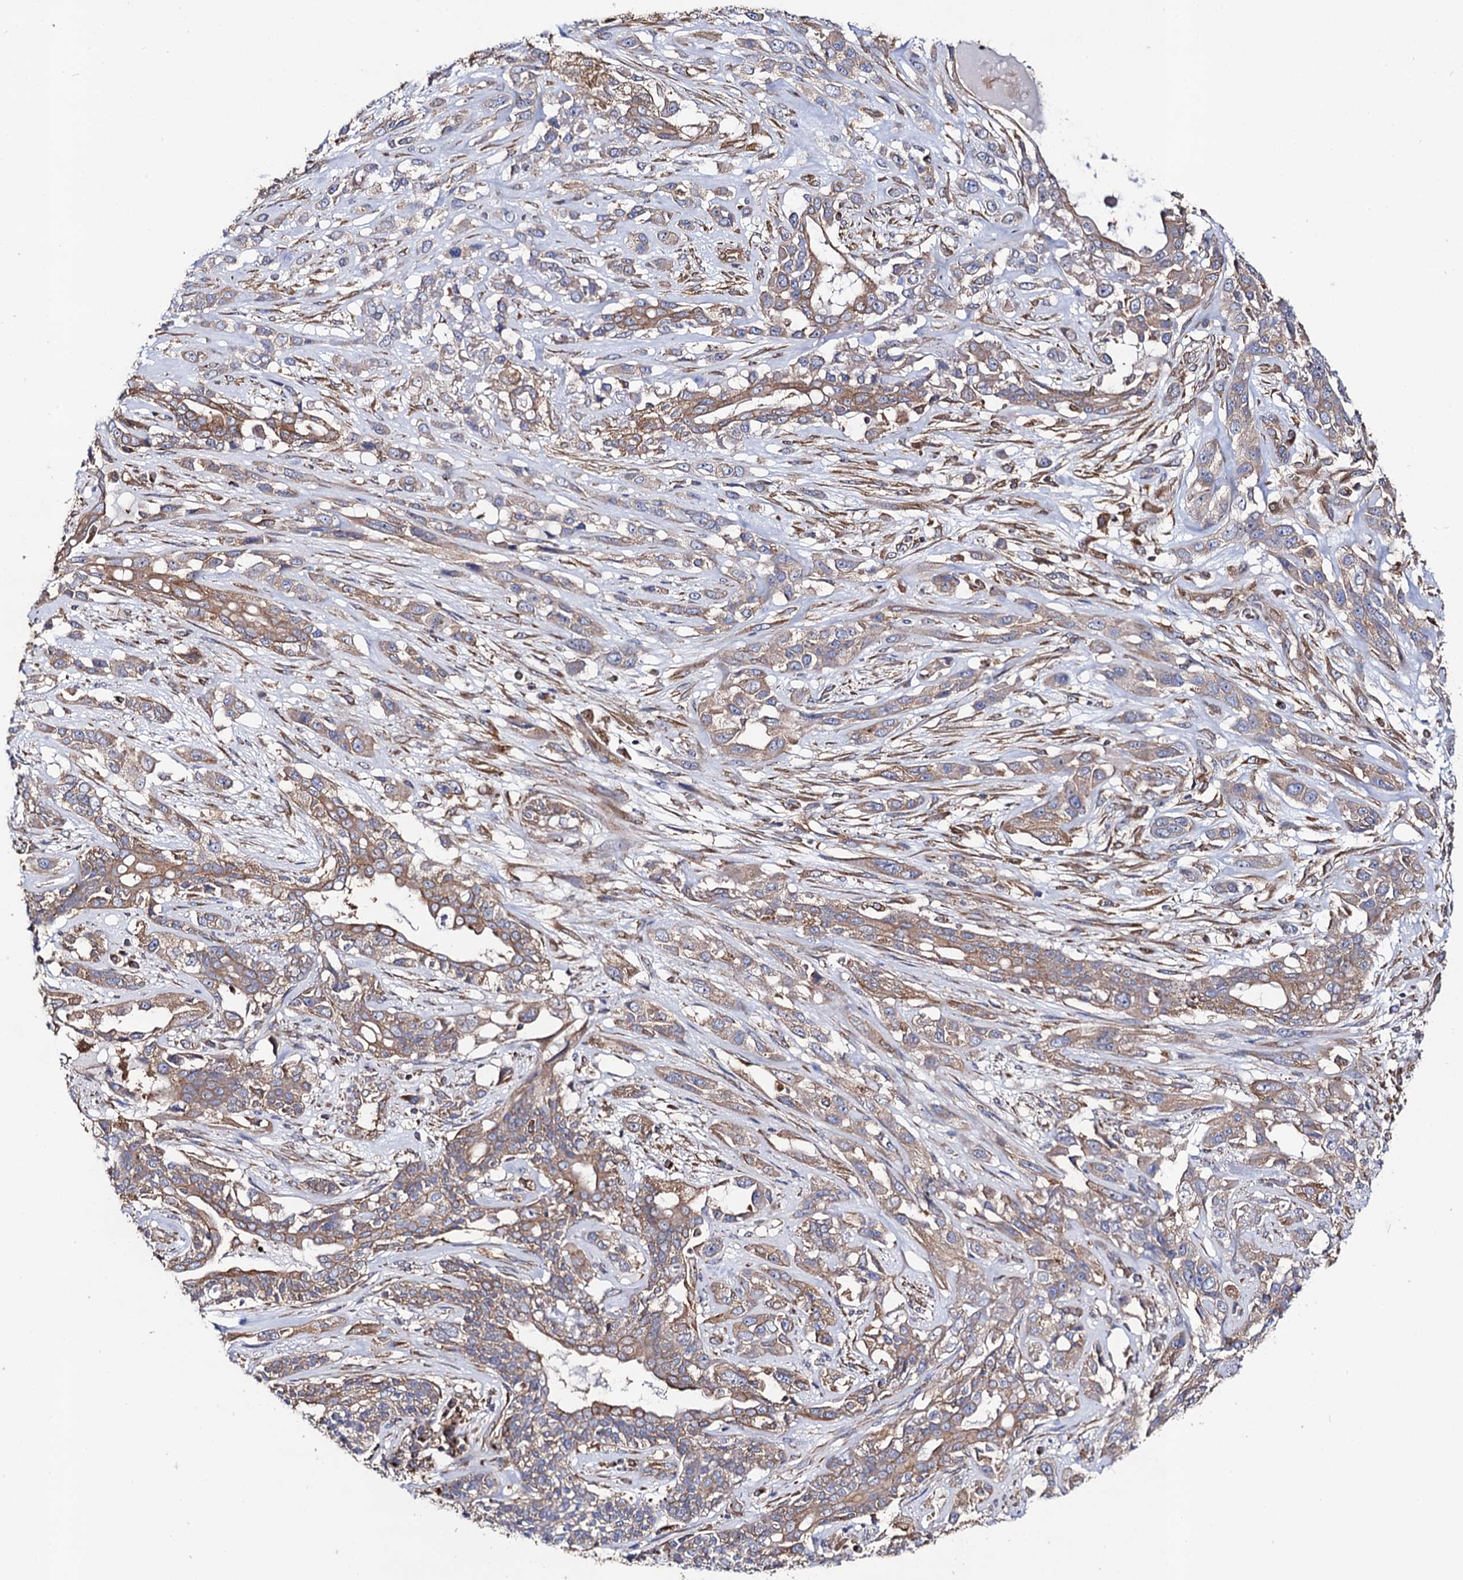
{"staining": {"intensity": "moderate", "quantity": "25%-75%", "location": "cytoplasmic/membranous"}, "tissue": "lung cancer", "cell_type": "Tumor cells", "image_type": "cancer", "snomed": [{"axis": "morphology", "description": "Squamous cell carcinoma, NOS"}, {"axis": "topography", "description": "Lung"}], "caption": "Protein expression analysis of lung squamous cell carcinoma exhibits moderate cytoplasmic/membranous staining in about 25%-75% of tumor cells.", "gene": "DYDC1", "patient": {"sex": "female", "age": 70}}